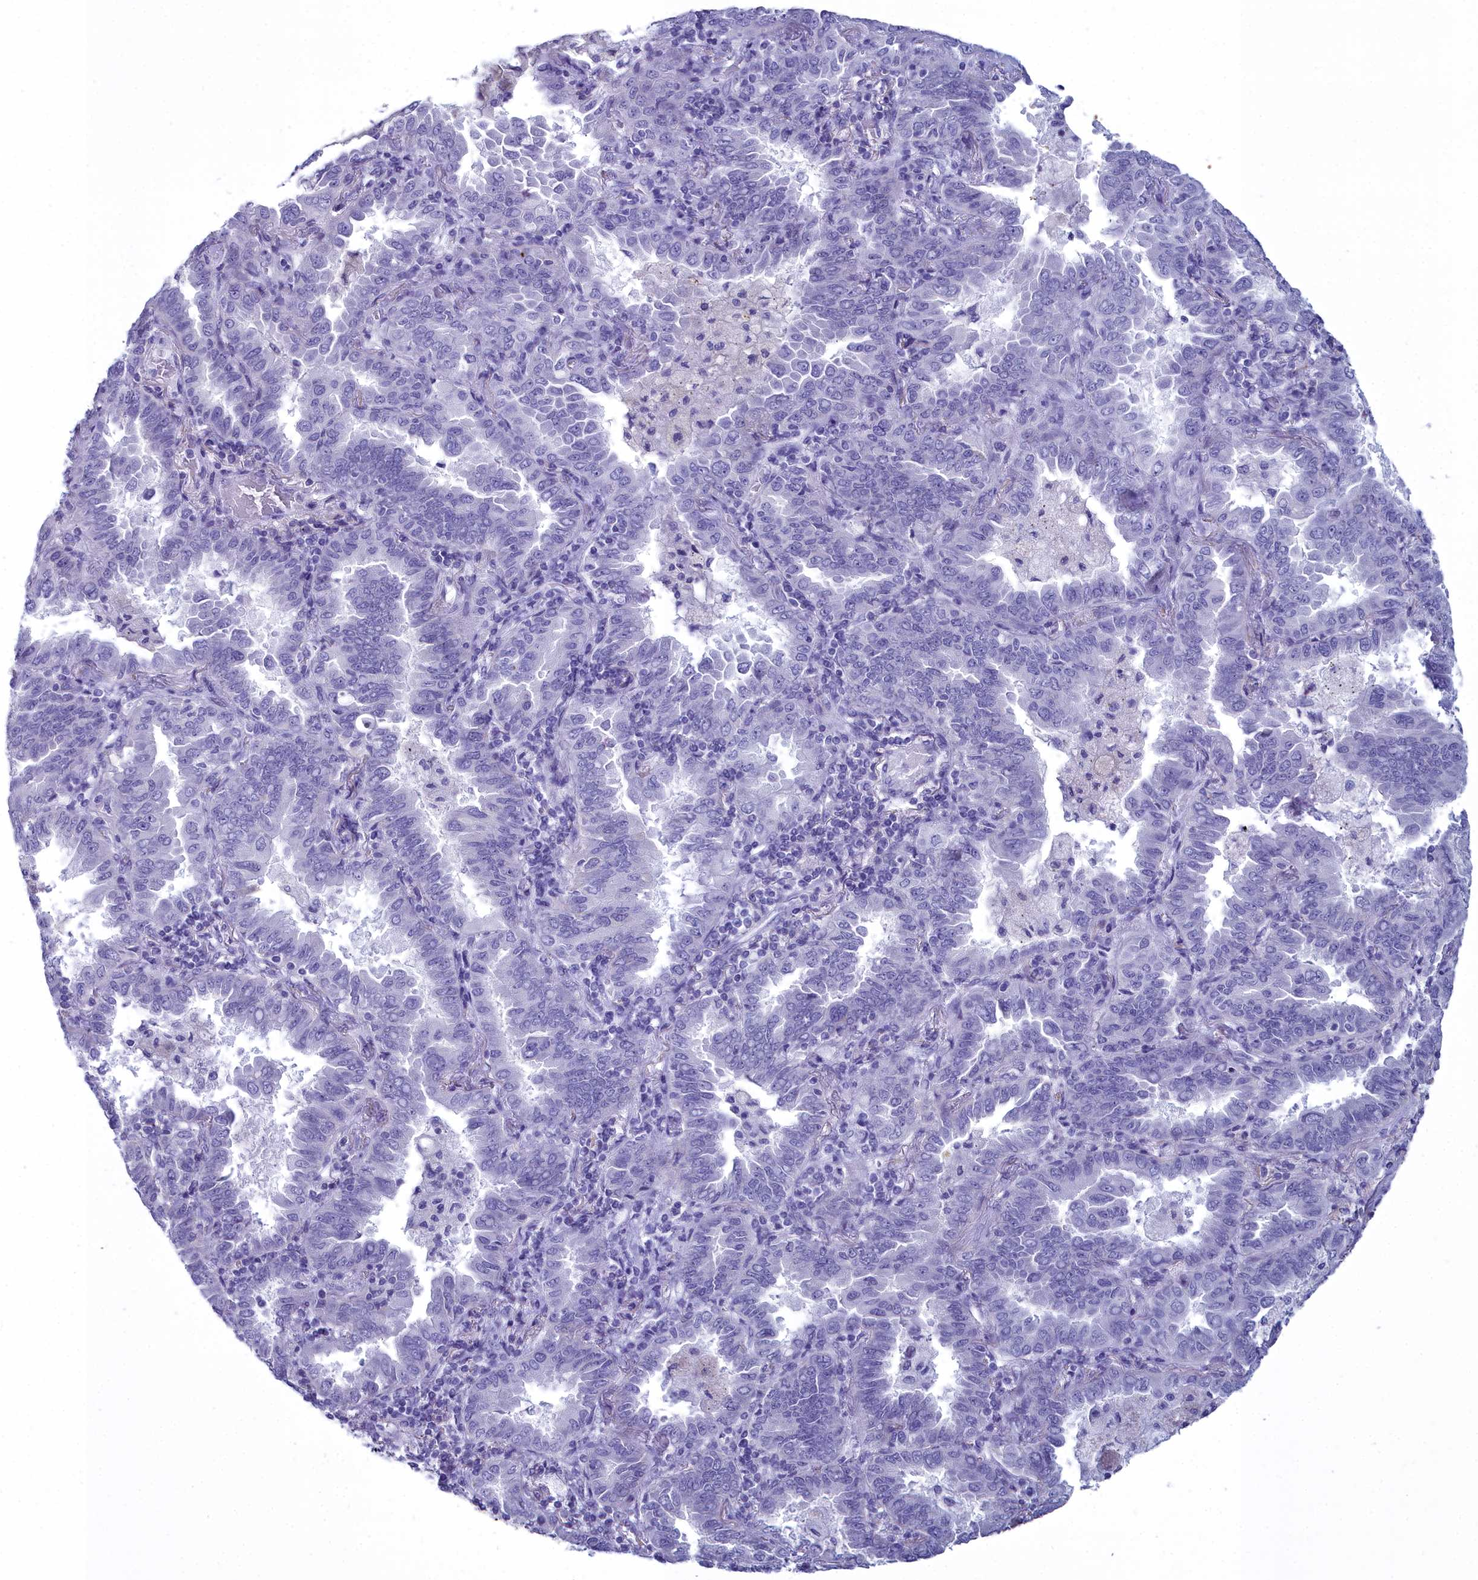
{"staining": {"intensity": "negative", "quantity": "none", "location": "none"}, "tissue": "lung cancer", "cell_type": "Tumor cells", "image_type": "cancer", "snomed": [{"axis": "morphology", "description": "Adenocarcinoma, NOS"}, {"axis": "topography", "description": "Lung"}], "caption": "This is an IHC photomicrograph of lung cancer. There is no staining in tumor cells.", "gene": "MAP6", "patient": {"sex": "male", "age": 64}}